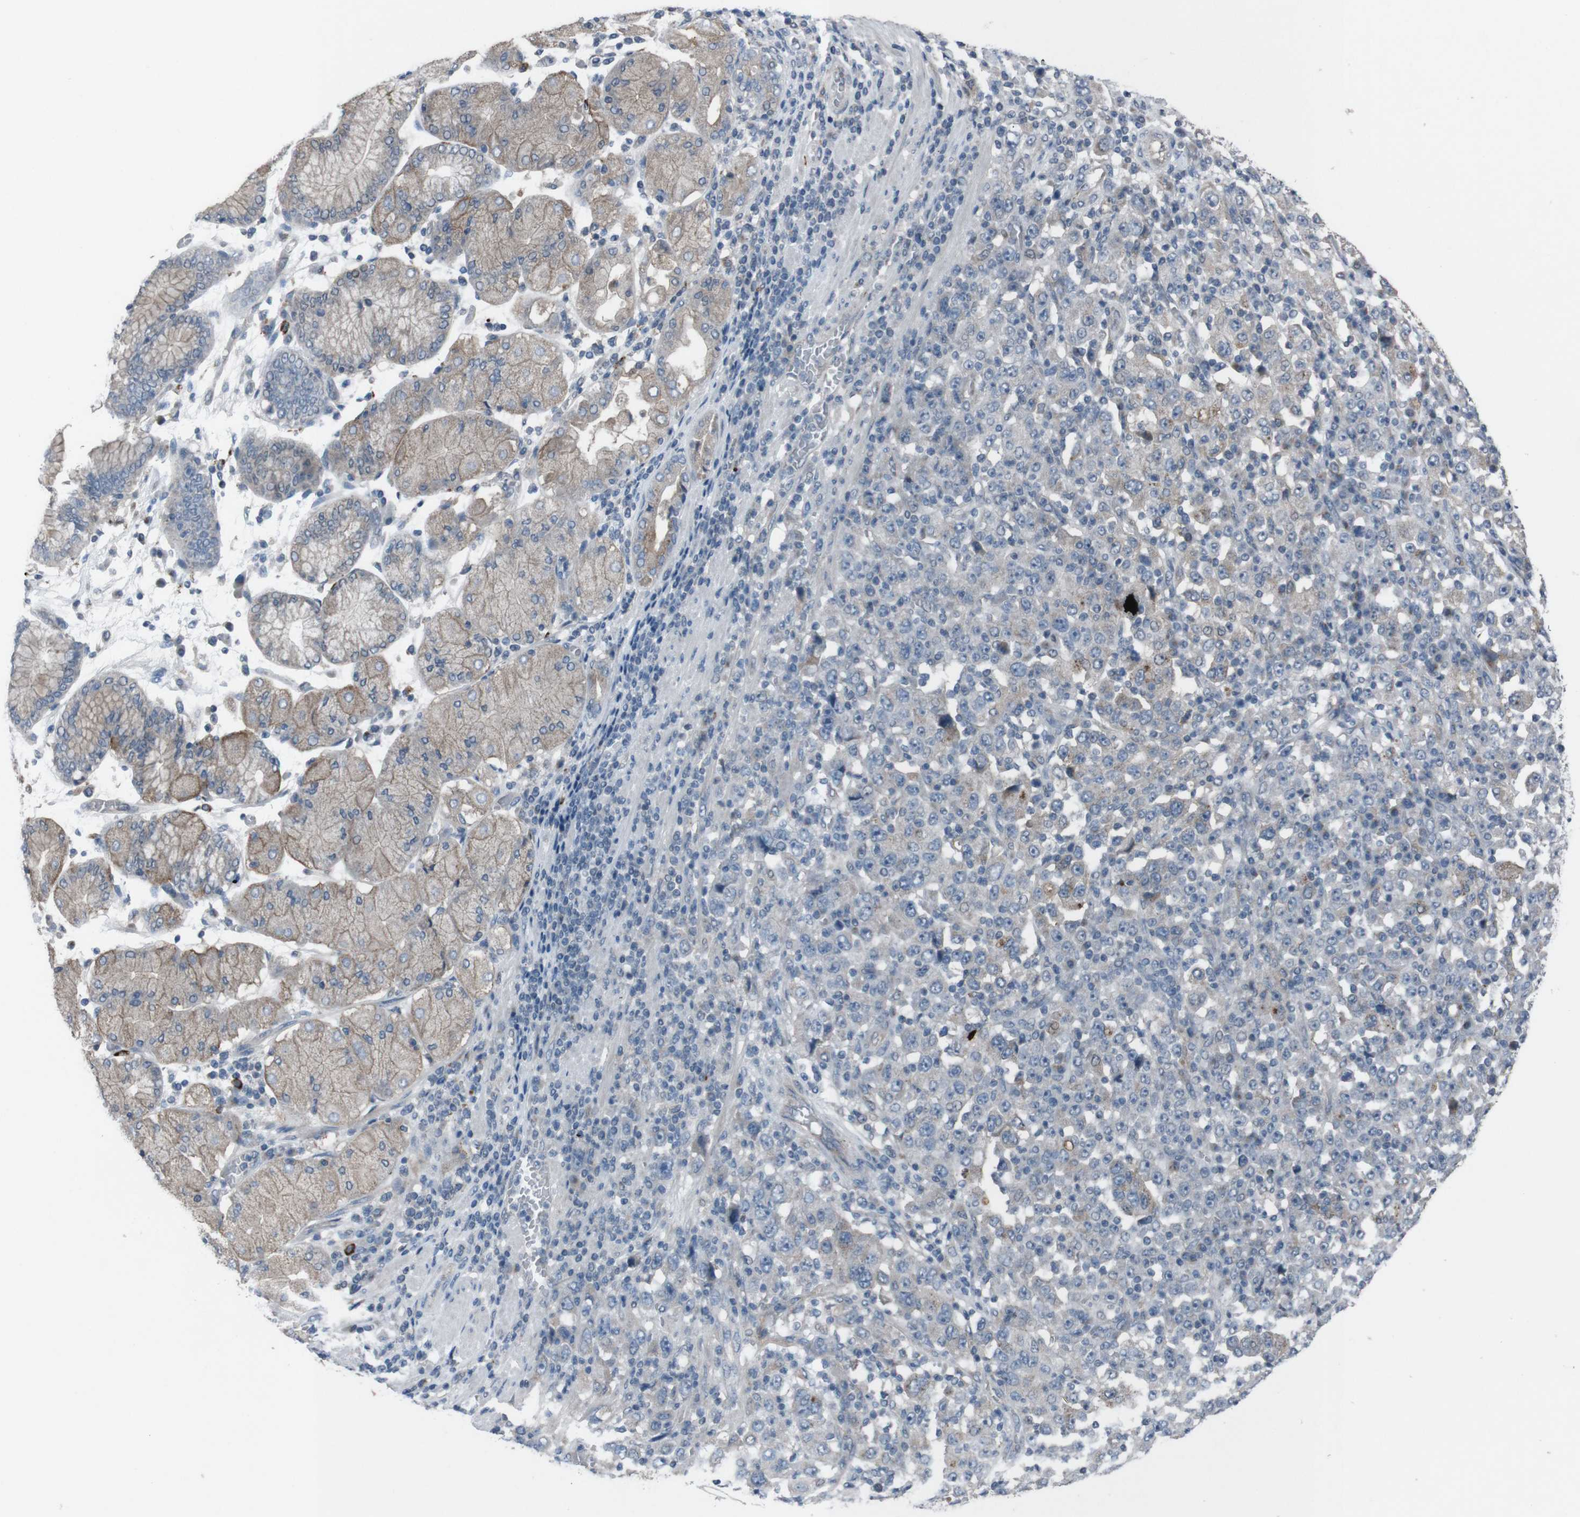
{"staining": {"intensity": "weak", "quantity": "<25%", "location": "cytoplasmic/membranous"}, "tissue": "stomach cancer", "cell_type": "Tumor cells", "image_type": "cancer", "snomed": [{"axis": "morphology", "description": "Normal tissue, NOS"}, {"axis": "morphology", "description": "Adenocarcinoma, NOS"}, {"axis": "topography", "description": "Stomach, upper"}, {"axis": "topography", "description": "Stomach"}], "caption": "A high-resolution photomicrograph shows immunohistochemistry (IHC) staining of stomach adenocarcinoma, which demonstrates no significant expression in tumor cells.", "gene": "EFNA5", "patient": {"sex": "male", "age": 59}}